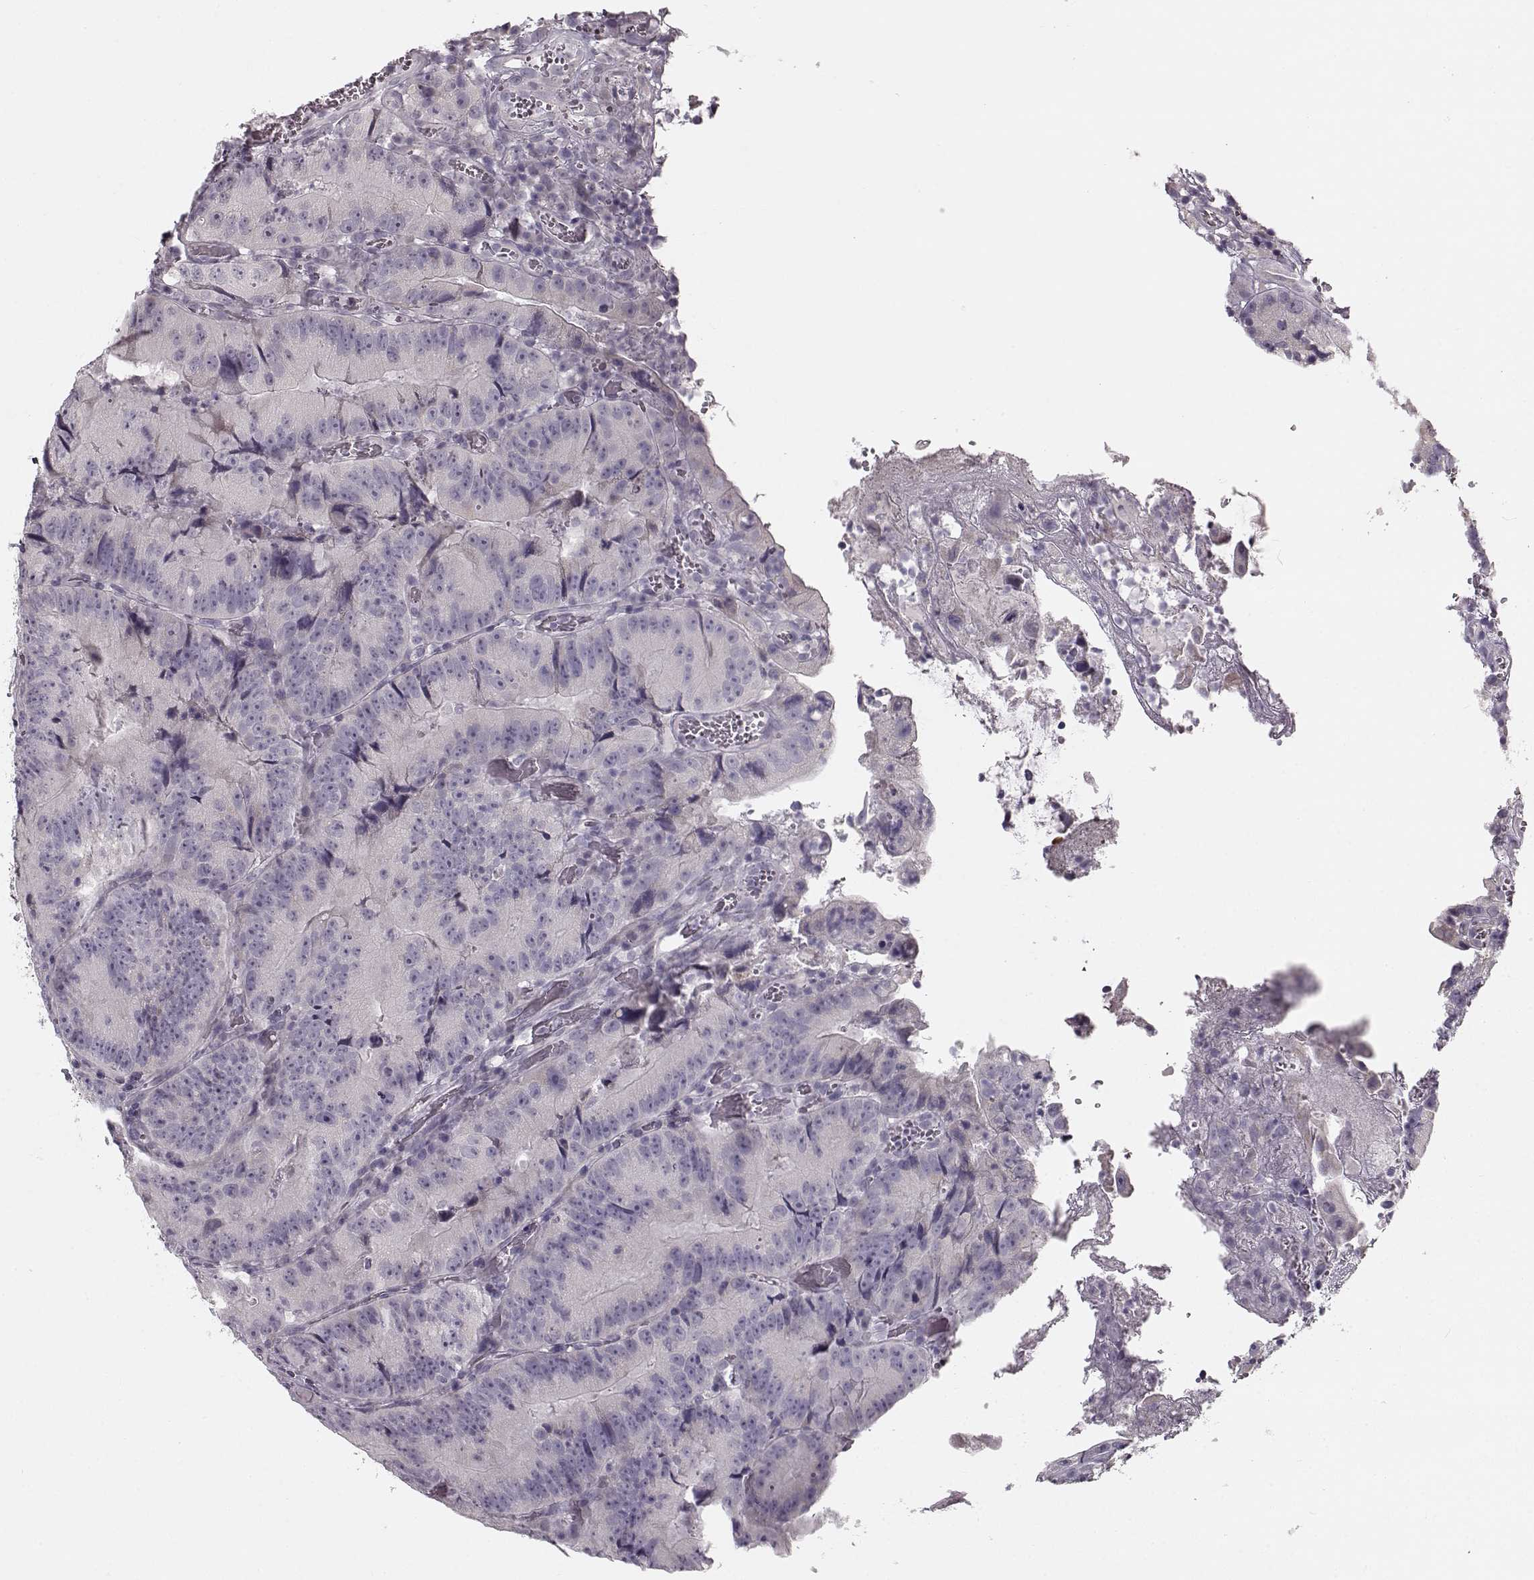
{"staining": {"intensity": "negative", "quantity": "none", "location": "none"}, "tissue": "colorectal cancer", "cell_type": "Tumor cells", "image_type": "cancer", "snomed": [{"axis": "morphology", "description": "Adenocarcinoma, NOS"}, {"axis": "topography", "description": "Colon"}], "caption": "This histopathology image is of colorectal cancer (adenocarcinoma) stained with immunohistochemistry (IHC) to label a protein in brown with the nuclei are counter-stained blue. There is no expression in tumor cells.", "gene": "MAP6D1", "patient": {"sex": "female", "age": 86}}